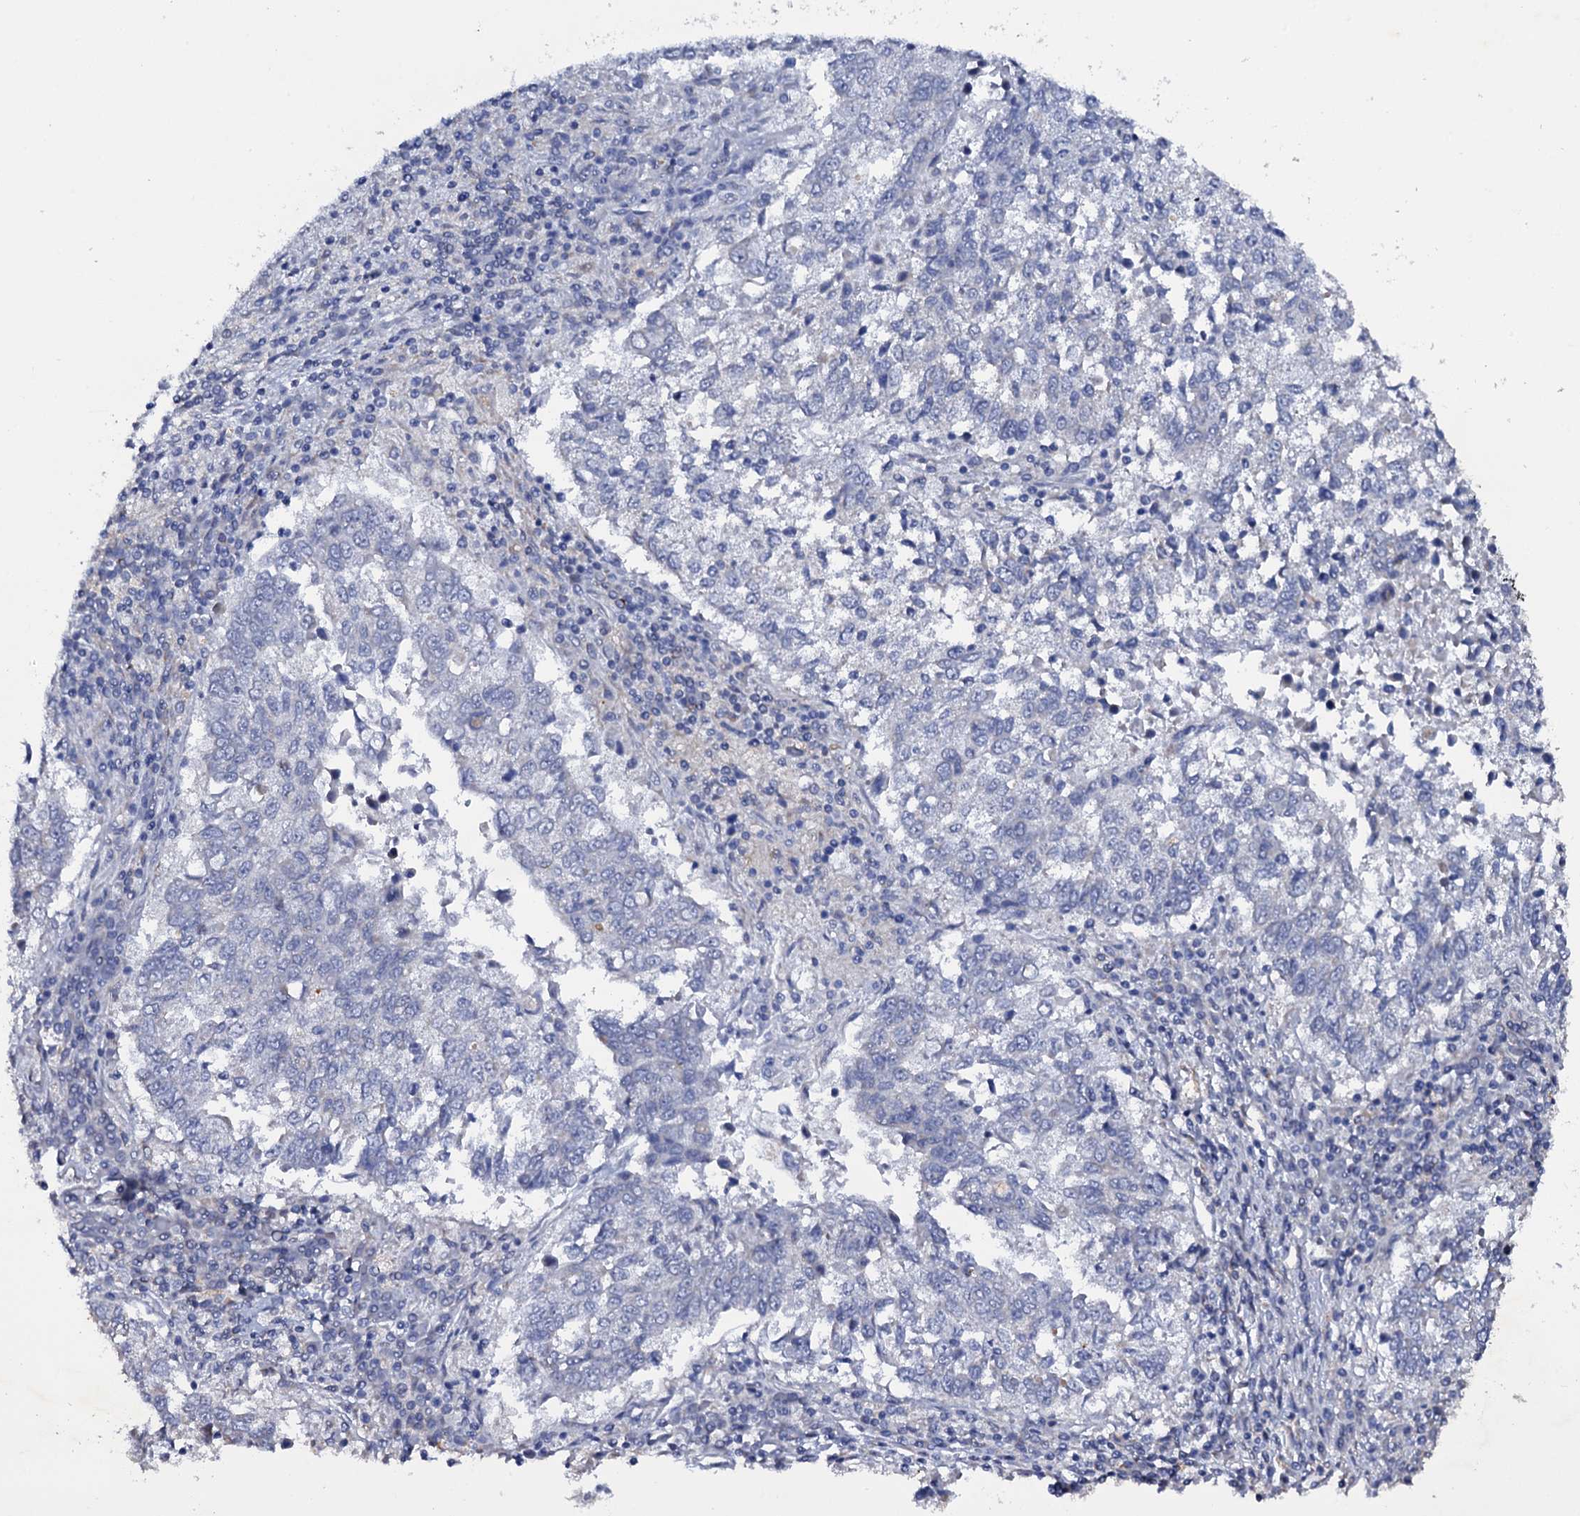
{"staining": {"intensity": "negative", "quantity": "none", "location": "none"}, "tissue": "lung cancer", "cell_type": "Tumor cells", "image_type": "cancer", "snomed": [{"axis": "morphology", "description": "Squamous cell carcinoma, NOS"}, {"axis": "topography", "description": "Lung"}], "caption": "Lung cancer was stained to show a protein in brown. There is no significant positivity in tumor cells.", "gene": "CRYL1", "patient": {"sex": "male", "age": 73}}